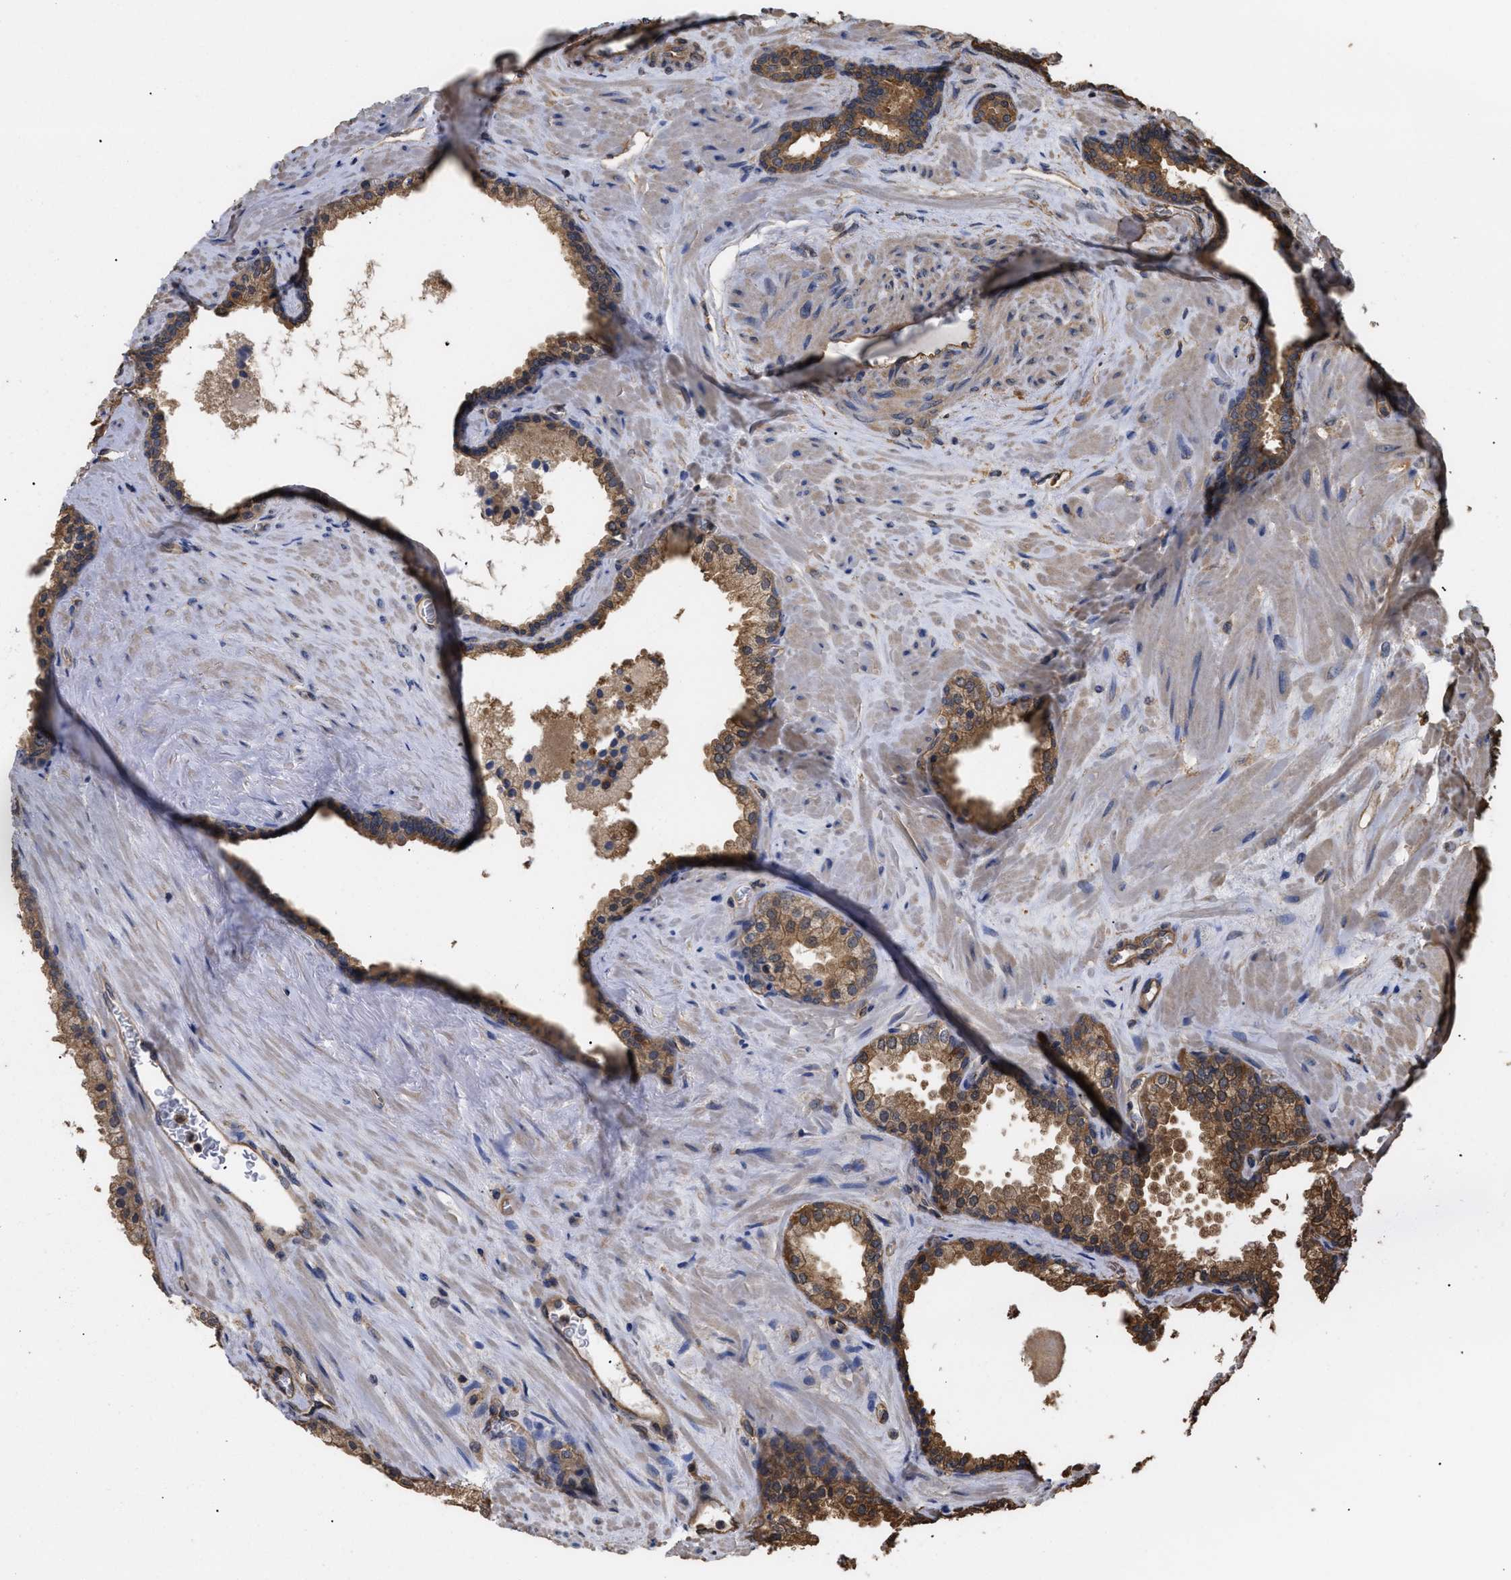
{"staining": {"intensity": "moderate", "quantity": ">75%", "location": "cytoplasmic/membranous"}, "tissue": "prostate cancer", "cell_type": "Tumor cells", "image_type": "cancer", "snomed": [{"axis": "morphology", "description": "Adenocarcinoma, Low grade"}, {"axis": "topography", "description": "Prostate"}], "caption": "Prostate low-grade adenocarcinoma was stained to show a protein in brown. There is medium levels of moderate cytoplasmic/membranous positivity in approximately >75% of tumor cells.", "gene": "CALM1", "patient": {"sex": "male", "age": 63}}